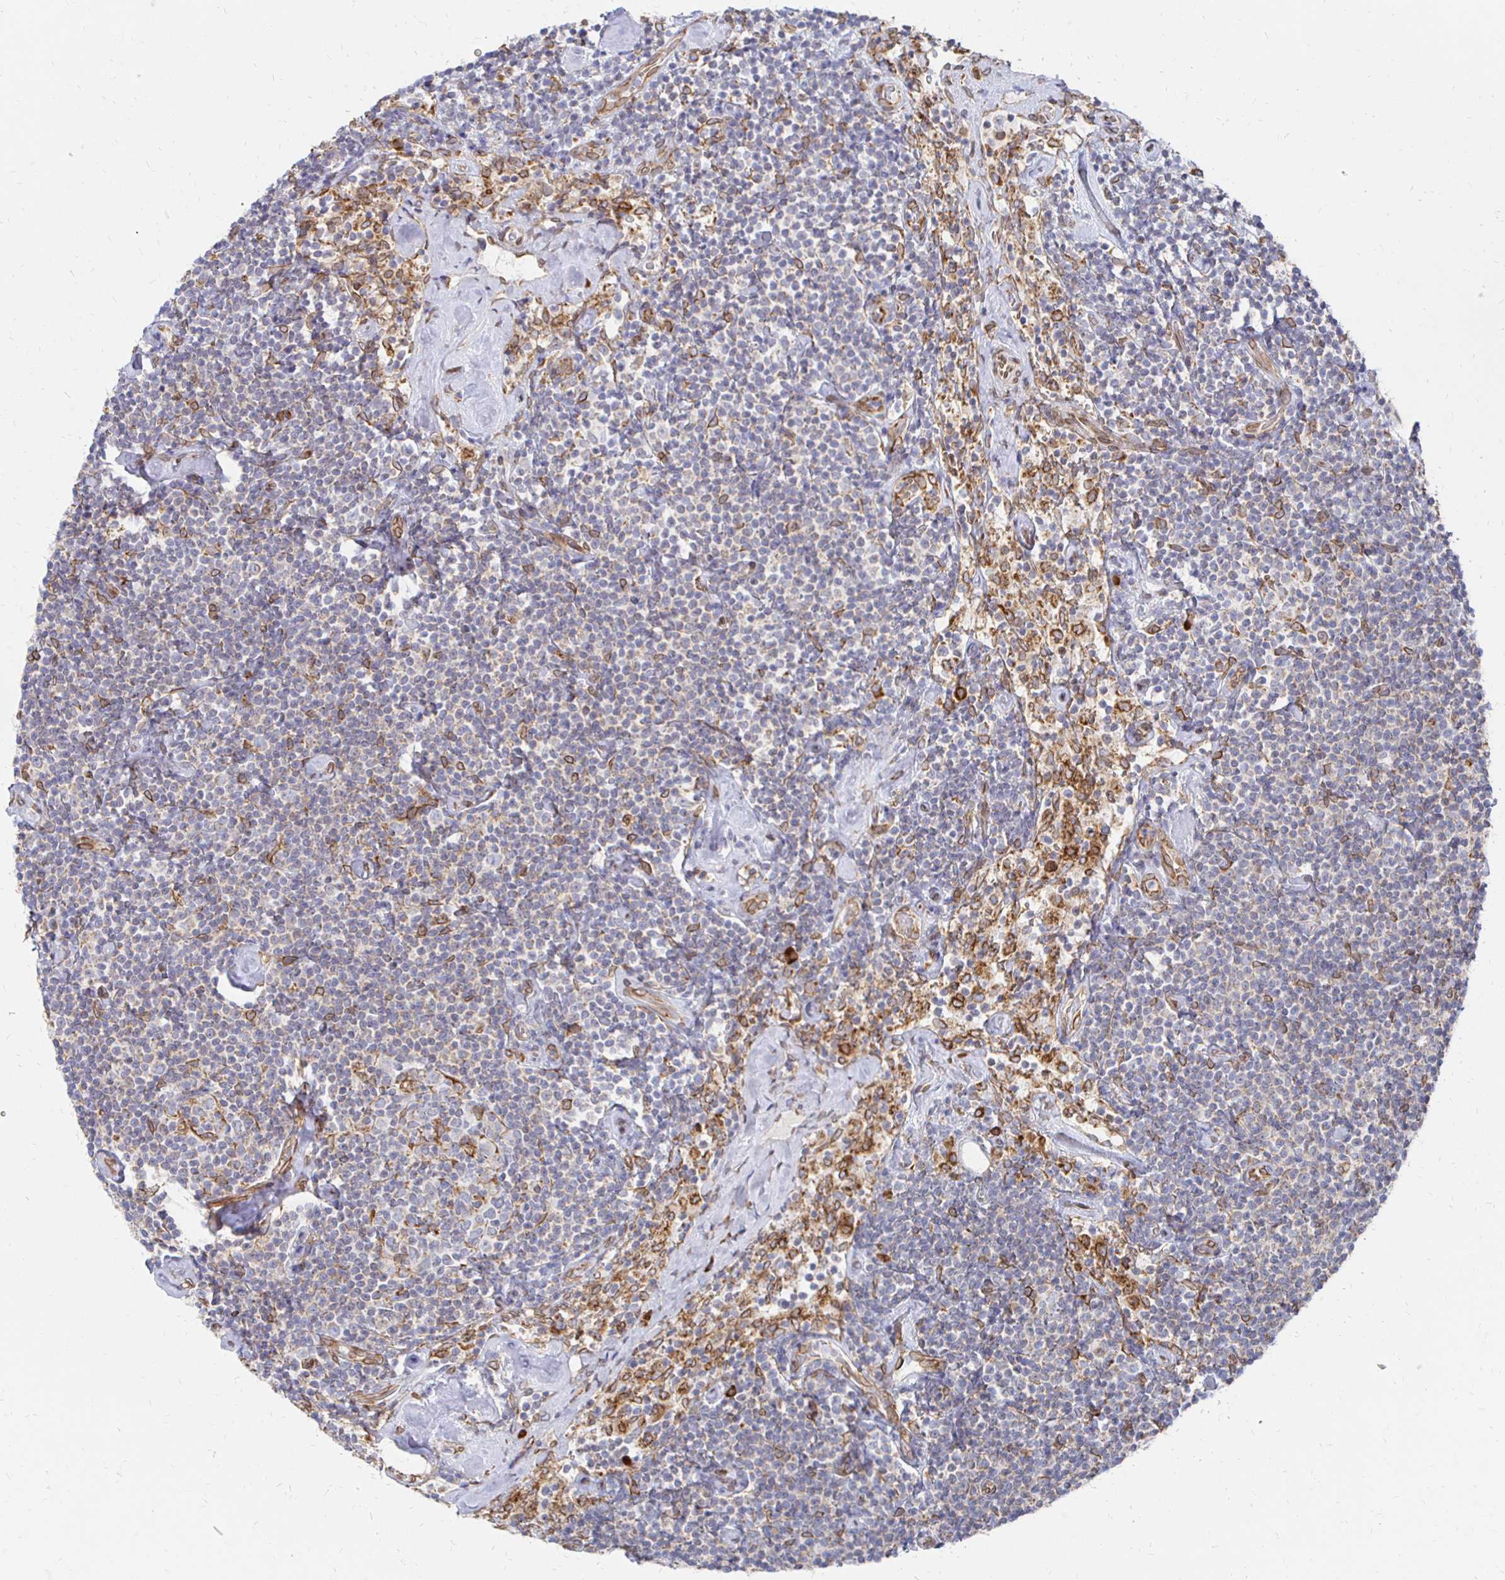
{"staining": {"intensity": "negative", "quantity": "none", "location": "none"}, "tissue": "lymphoma", "cell_type": "Tumor cells", "image_type": "cancer", "snomed": [{"axis": "morphology", "description": "Malignant lymphoma, non-Hodgkin's type, Low grade"}, {"axis": "topography", "description": "Lymph node"}], "caption": "A micrograph of human low-grade malignant lymphoma, non-Hodgkin's type is negative for staining in tumor cells.", "gene": "PELI3", "patient": {"sex": "male", "age": 81}}